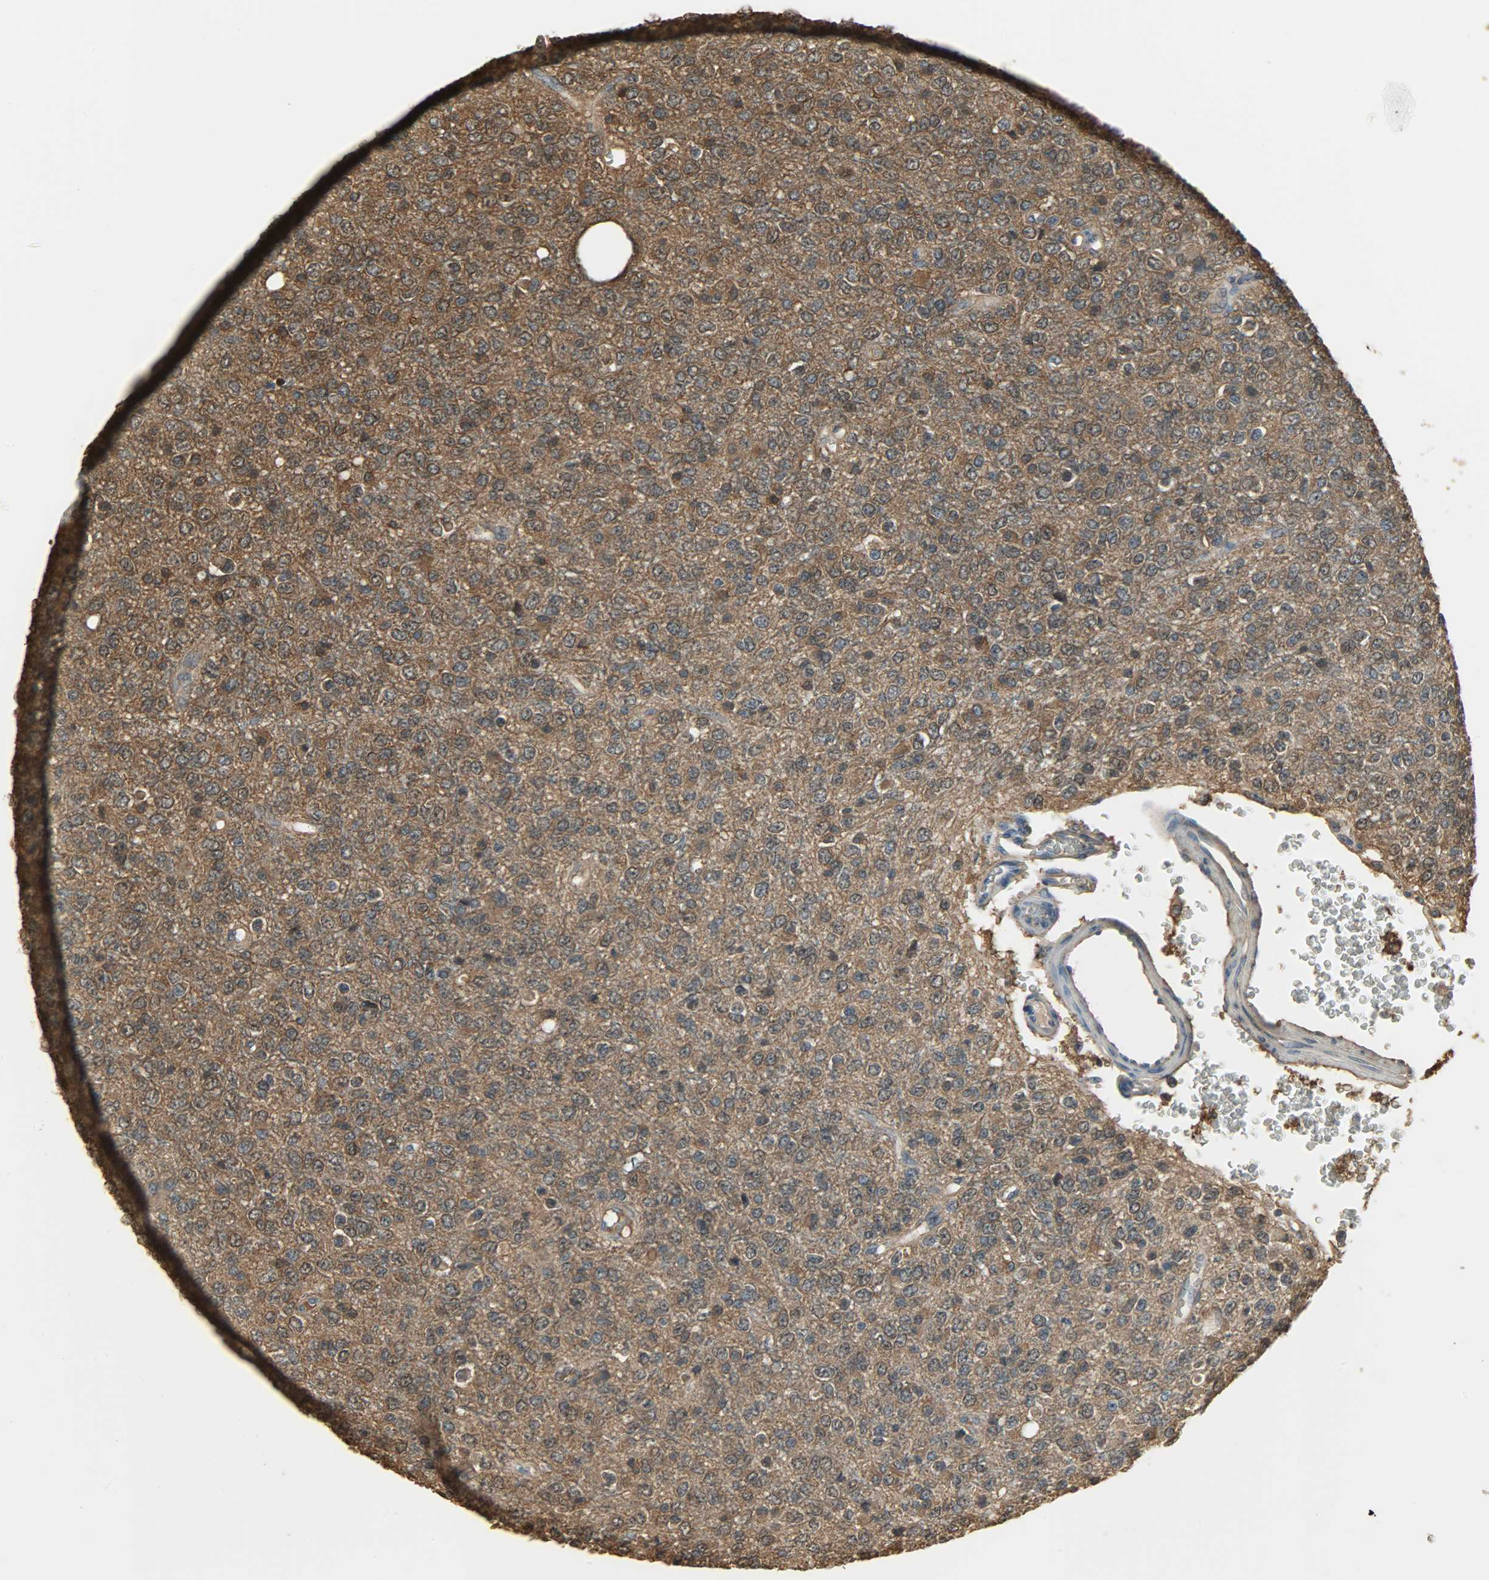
{"staining": {"intensity": "moderate", "quantity": ">75%", "location": "cytoplasmic/membranous"}, "tissue": "glioma", "cell_type": "Tumor cells", "image_type": "cancer", "snomed": [{"axis": "morphology", "description": "Glioma, malignant, High grade"}, {"axis": "topography", "description": "pancreas cauda"}], "caption": "Human glioma stained for a protein (brown) reveals moderate cytoplasmic/membranous positive expression in about >75% of tumor cells.", "gene": "LDHB", "patient": {"sex": "male", "age": 60}}